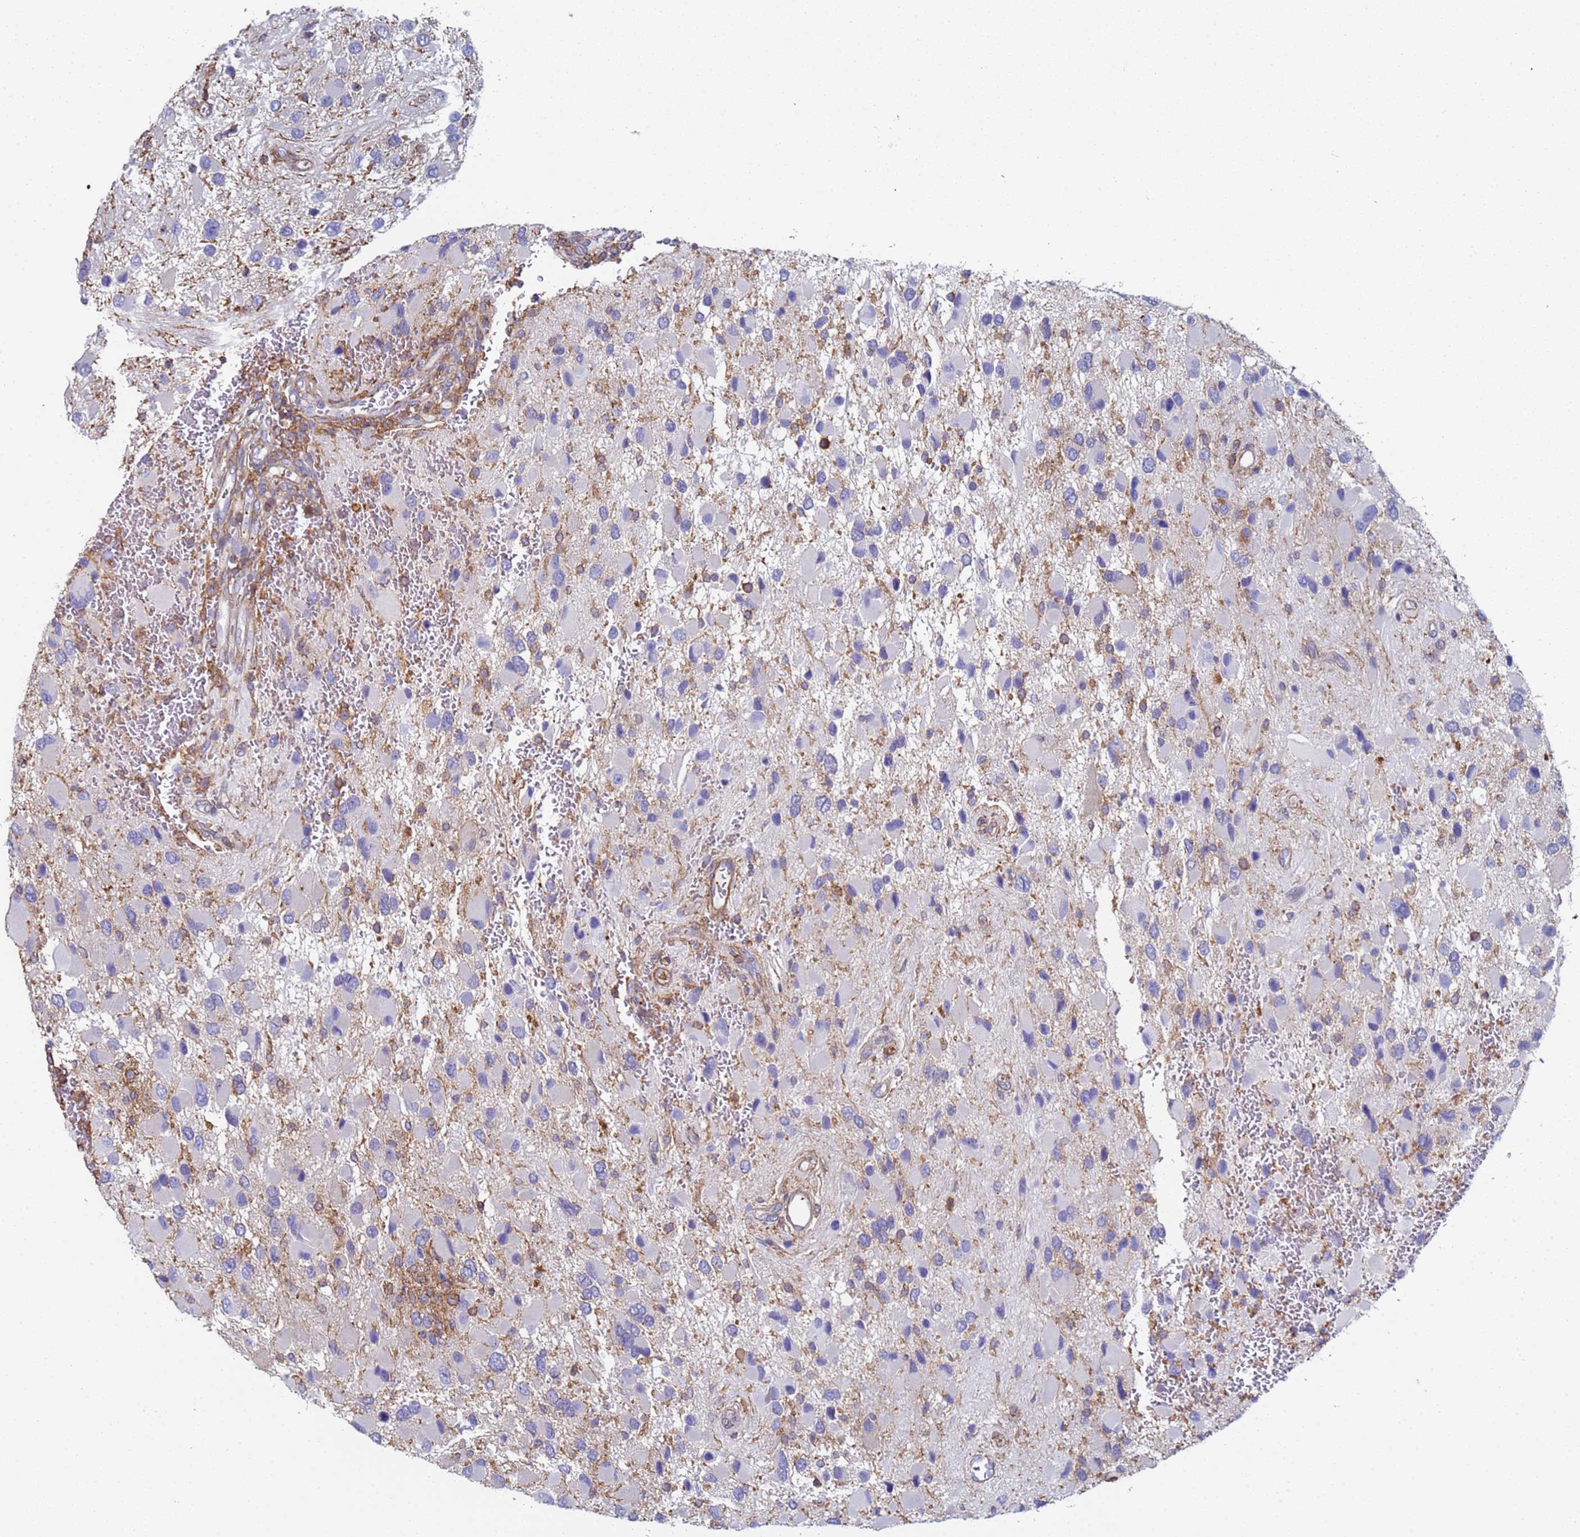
{"staining": {"intensity": "negative", "quantity": "none", "location": "none"}, "tissue": "glioma", "cell_type": "Tumor cells", "image_type": "cancer", "snomed": [{"axis": "morphology", "description": "Glioma, malignant, High grade"}, {"axis": "topography", "description": "Brain"}], "caption": "This is an immunohistochemistry micrograph of glioma. There is no expression in tumor cells.", "gene": "ZNG1B", "patient": {"sex": "male", "age": 53}}